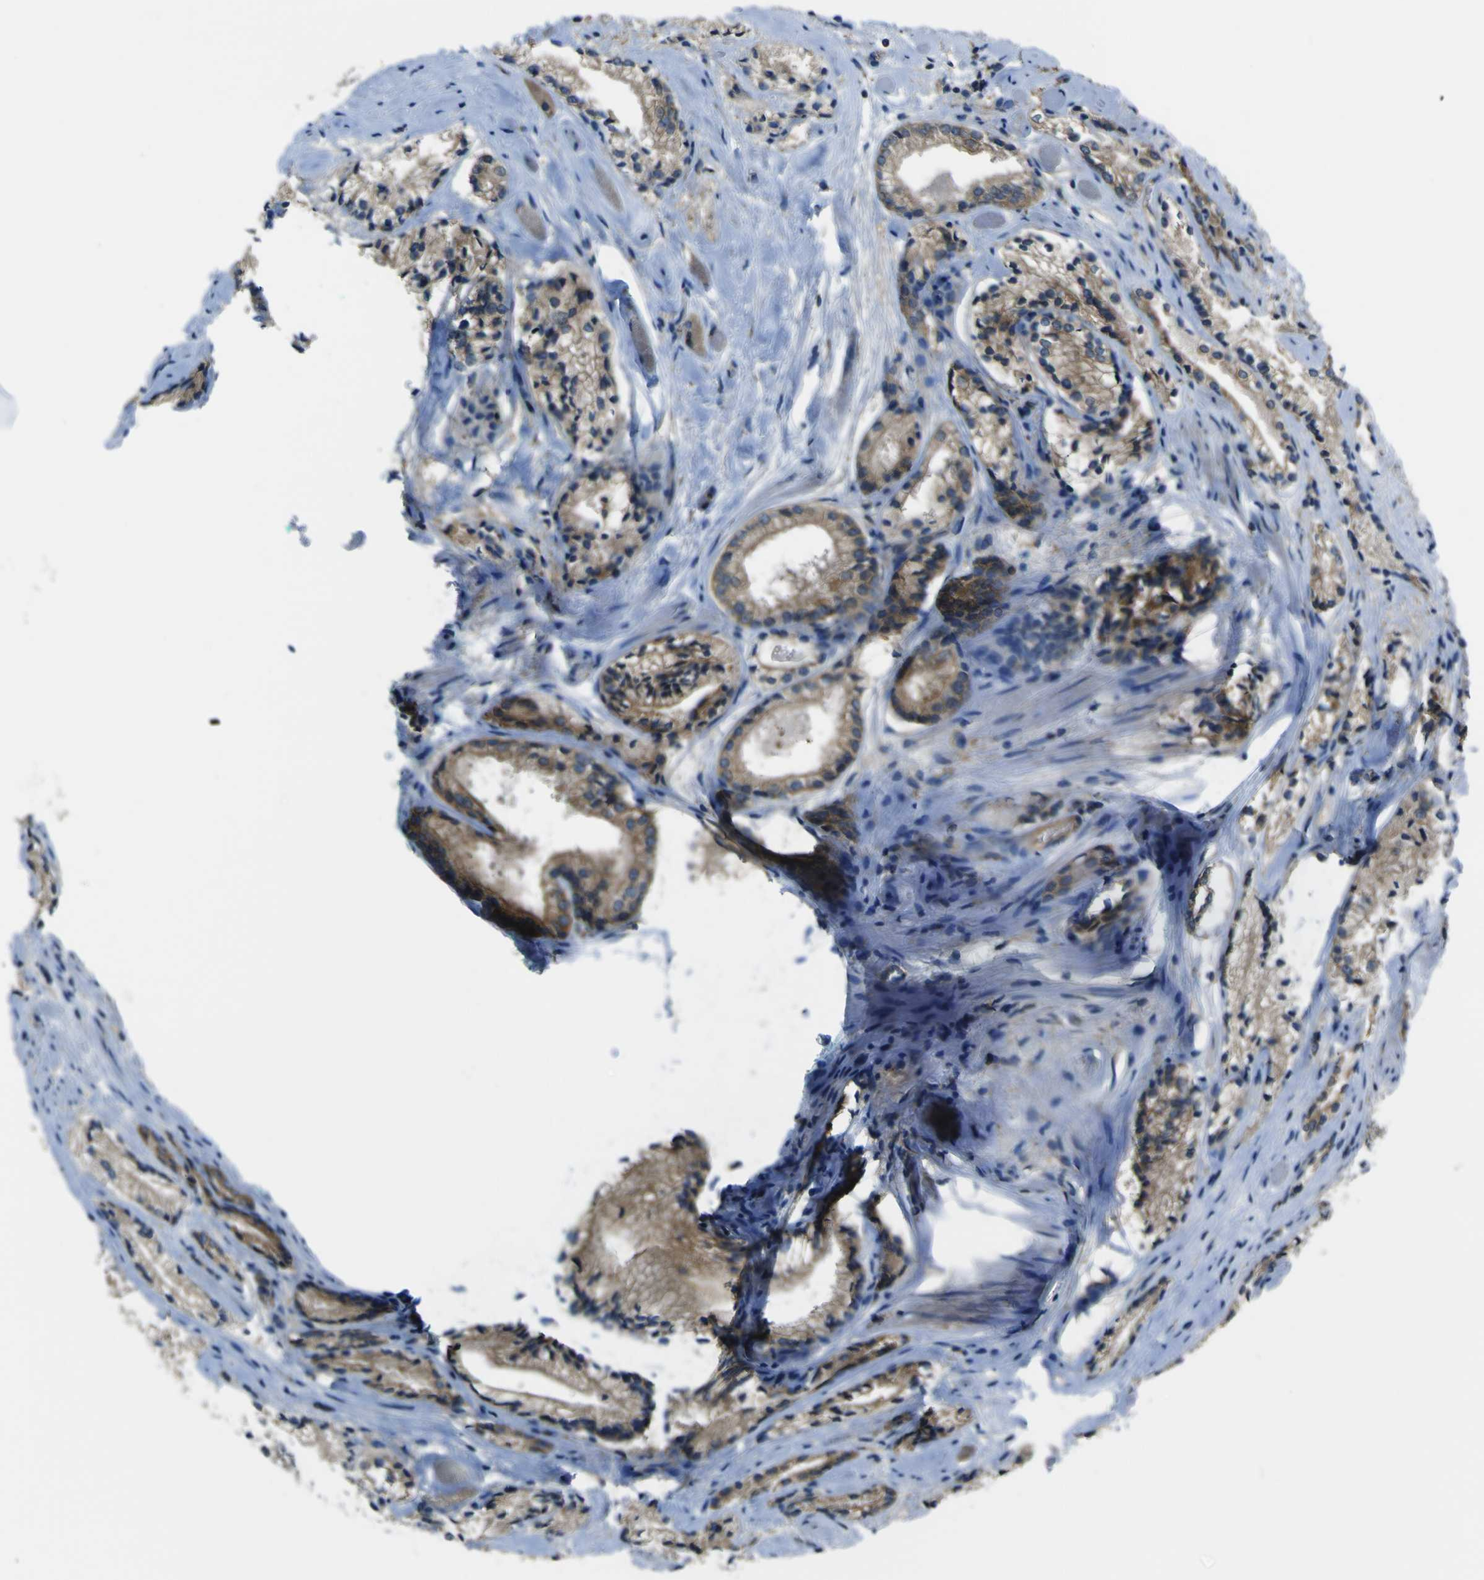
{"staining": {"intensity": "strong", "quantity": ">75%", "location": "cytoplasmic/membranous"}, "tissue": "prostate cancer", "cell_type": "Tumor cells", "image_type": "cancer", "snomed": [{"axis": "morphology", "description": "Adenocarcinoma, Low grade"}, {"axis": "topography", "description": "Prostate"}], "caption": "Protein staining by immunohistochemistry (IHC) exhibits strong cytoplasmic/membranous staining in approximately >75% of tumor cells in prostate cancer (low-grade adenocarcinoma). Nuclei are stained in blue.", "gene": "STIM1", "patient": {"sex": "male", "age": 60}}